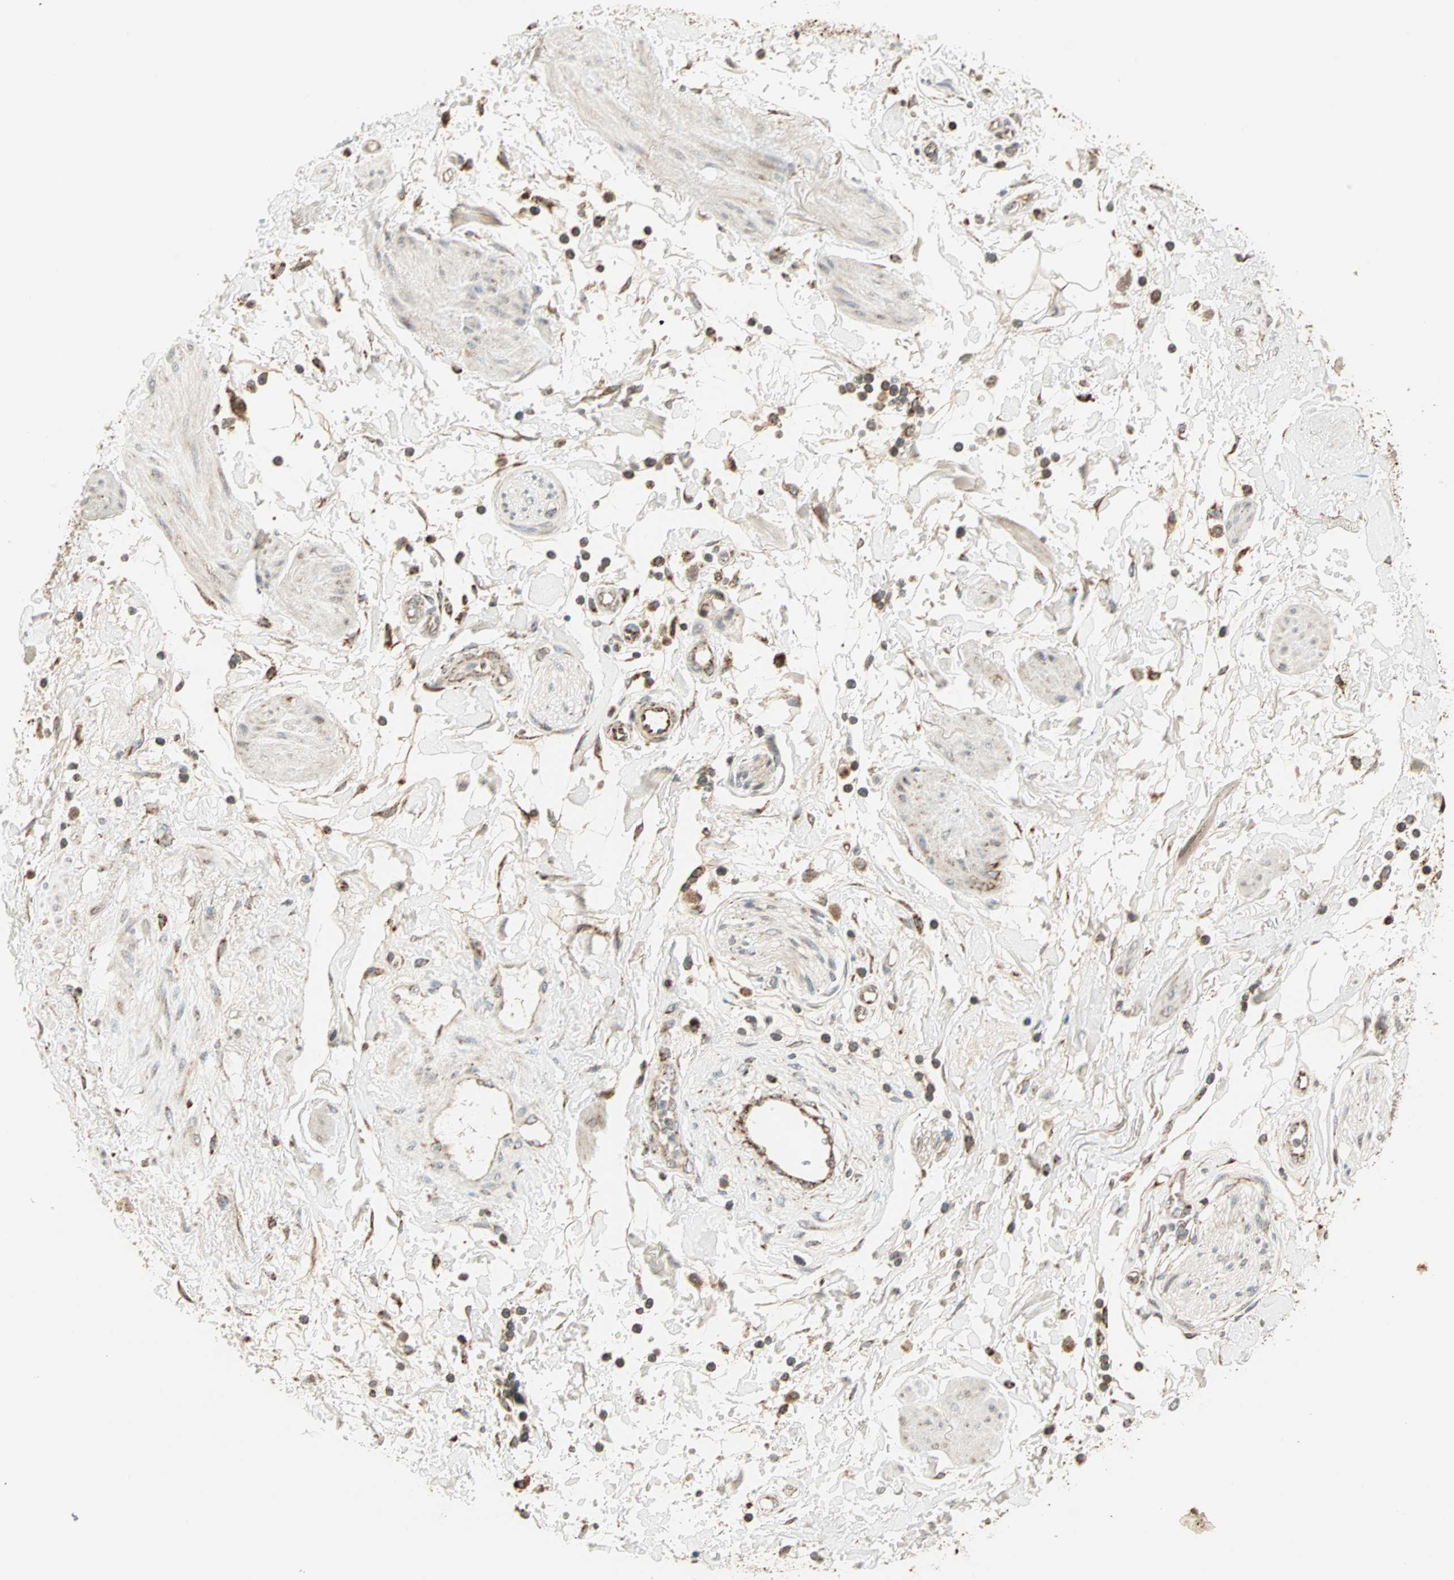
{"staining": {"intensity": "moderate", "quantity": "25%-75%", "location": "cytoplasmic/membranous"}, "tissue": "adipose tissue", "cell_type": "Adipocytes", "image_type": "normal", "snomed": [{"axis": "morphology", "description": "Normal tissue, NOS"}, {"axis": "topography", "description": "Soft tissue"}, {"axis": "topography", "description": "Peripheral nerve tissue"}], "caption": "Immunohistochemical staining of unremarkable adipose tissue reveals 25%-75% levels of moderate cytoplasmic/membranous protein expression in about 25%-75% of adipocytes.", "gene": "SPRY4", "patient": {"sex": "female", "age": 71}}